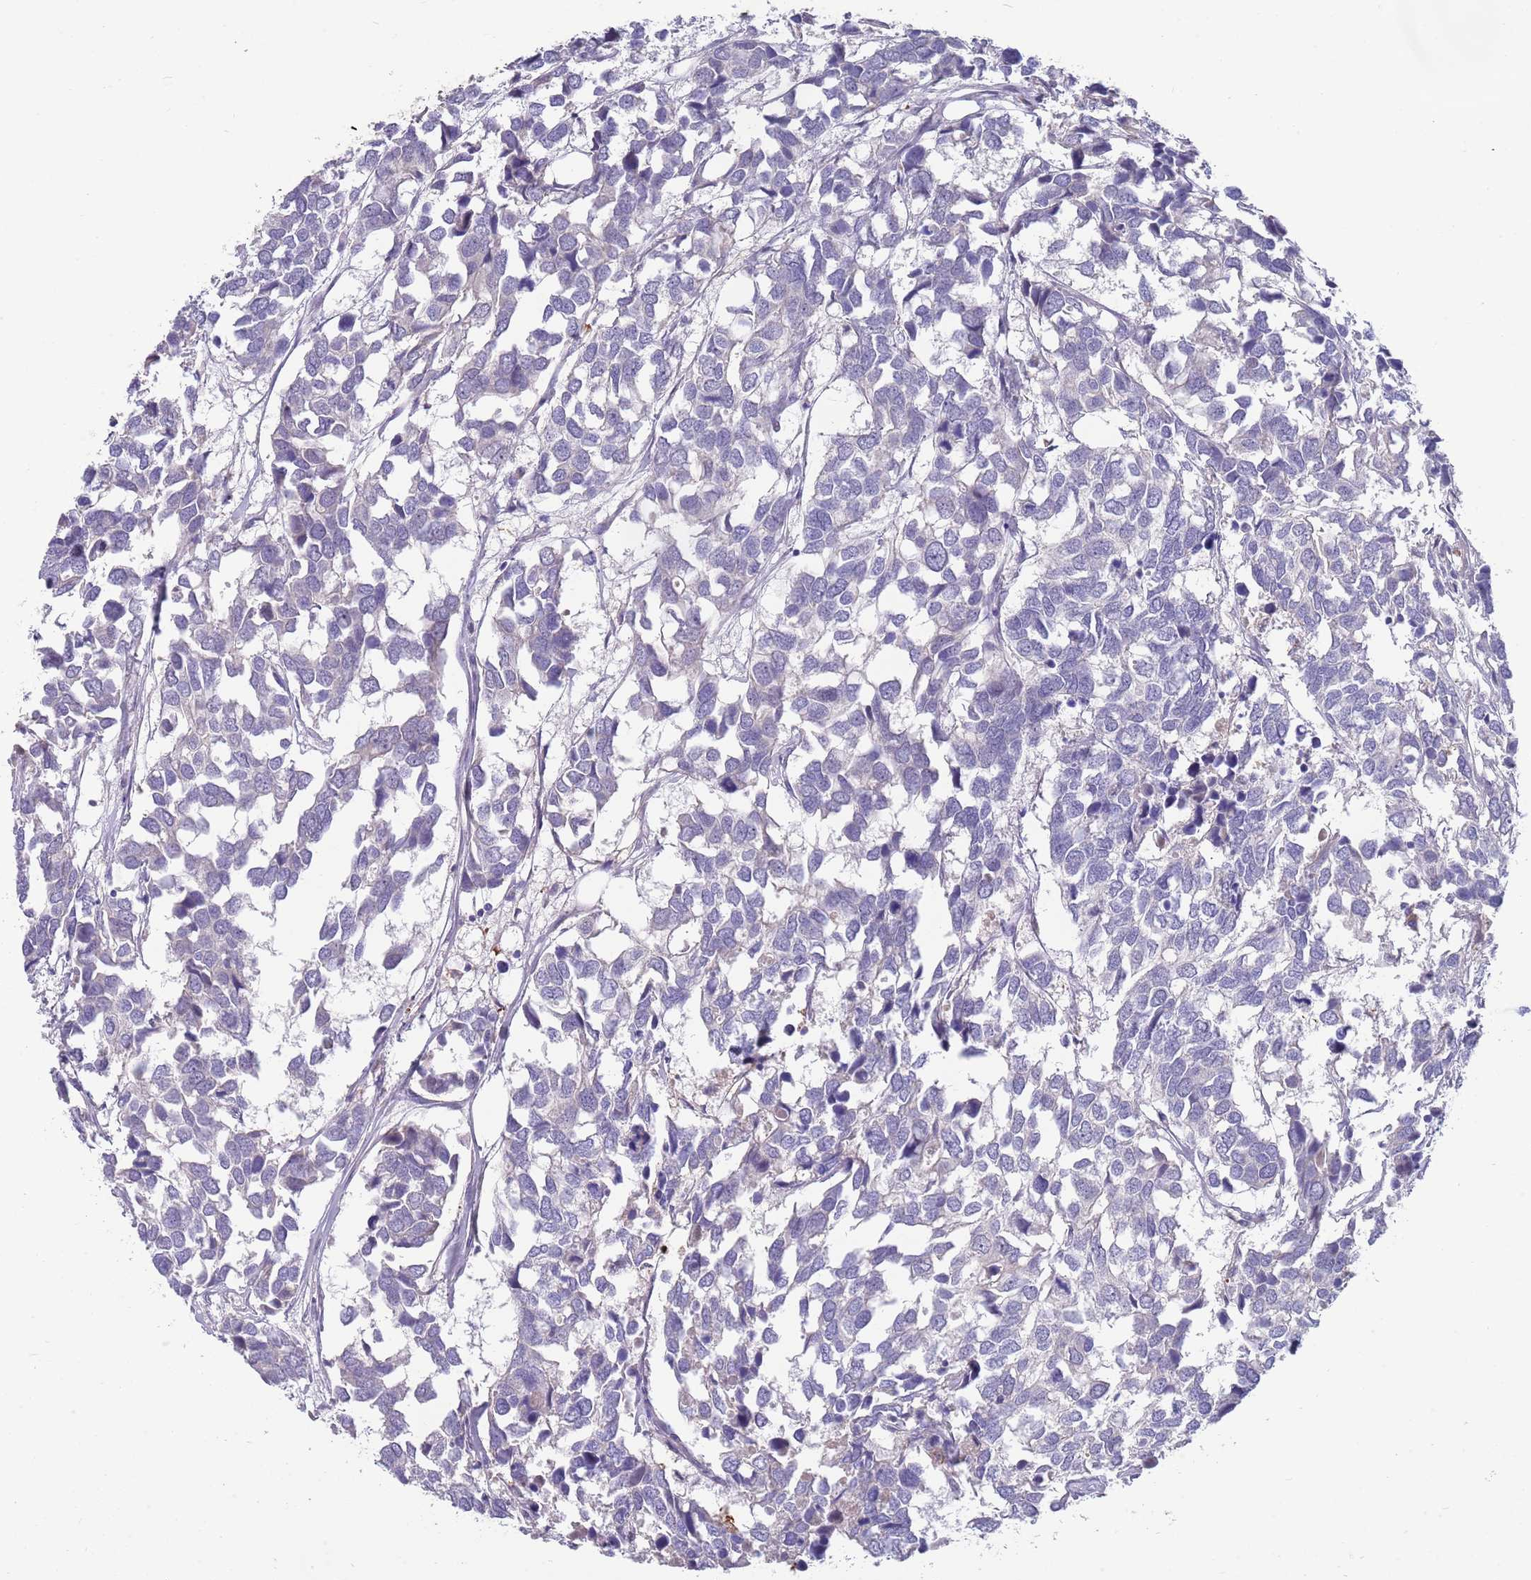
{"staining": {"intensity": "negative", "quantity": "none", "location": "none"}, "tissue": "breast cancer", "cell_type": "Tumor cells", "image_type": "cancer", "snomed": [{"axis": "morphology", "description": "Duct carcinoma"}, {"axis": "topography", "description": "Breast"}], "caption": "Photomicrograph shows no protein positivity in tumor cells of breast infiltrating ductal carcinoma tissue.", "gene": "NLRP6", "patient": {"sex": "female", "age": 83}}